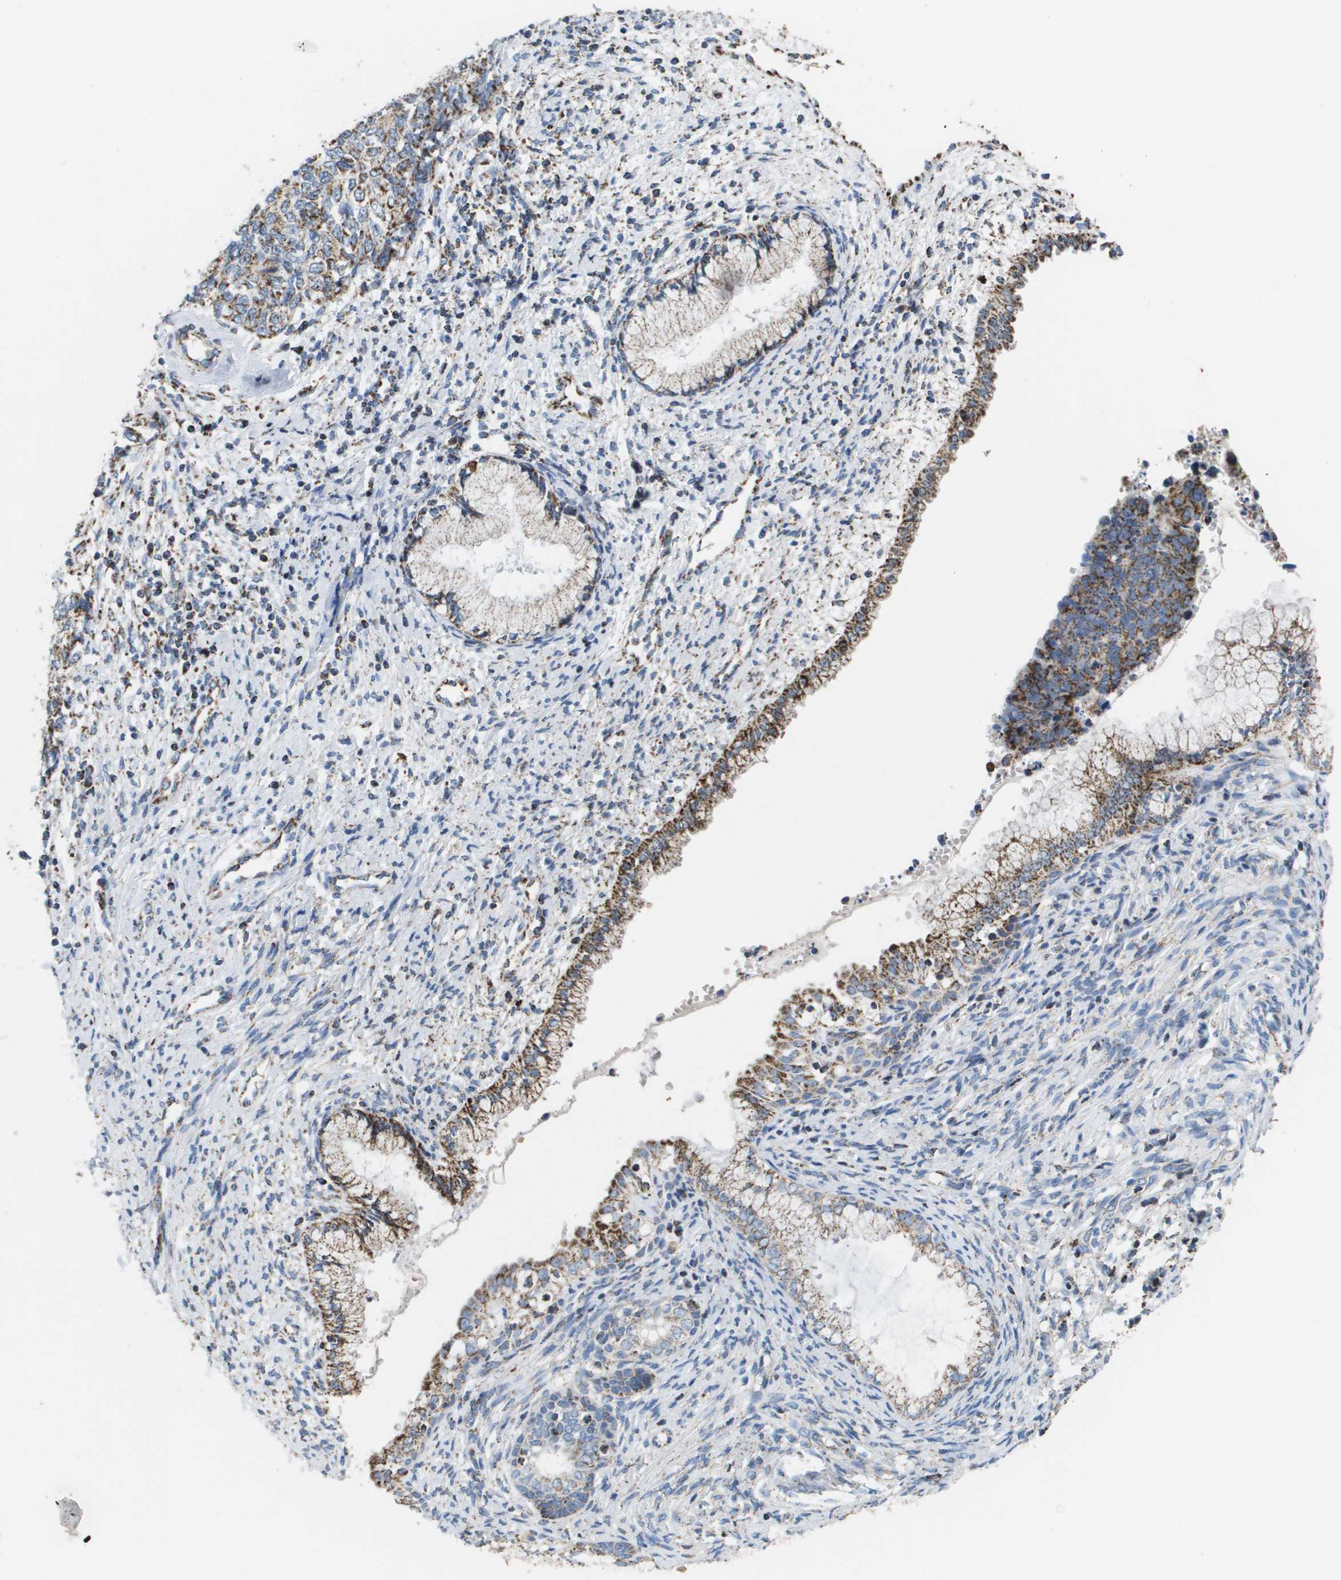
{"staining": {"intensity": "moderate", "quantity": "25%-75%", "location": "cytoplasmic/membranous"}, "tissue": "cervical cancer", "cell_type": "Tumor cells", "image_type": "cancer", "snomed": [{"axis": "morphology", "description": "Squamous cell carcinoma, NOS"}, {"axis": "topography", "description": "Cervix"}], "caption": "Cervical squamous cell carcinoma stained with a brown dye shows moderate cytoplasmic/membranous positive expression in approximately 25%-75% of tumor cells.", "gene": "ATP5F1B", "patient": {"sex": "female", "age": 63}}